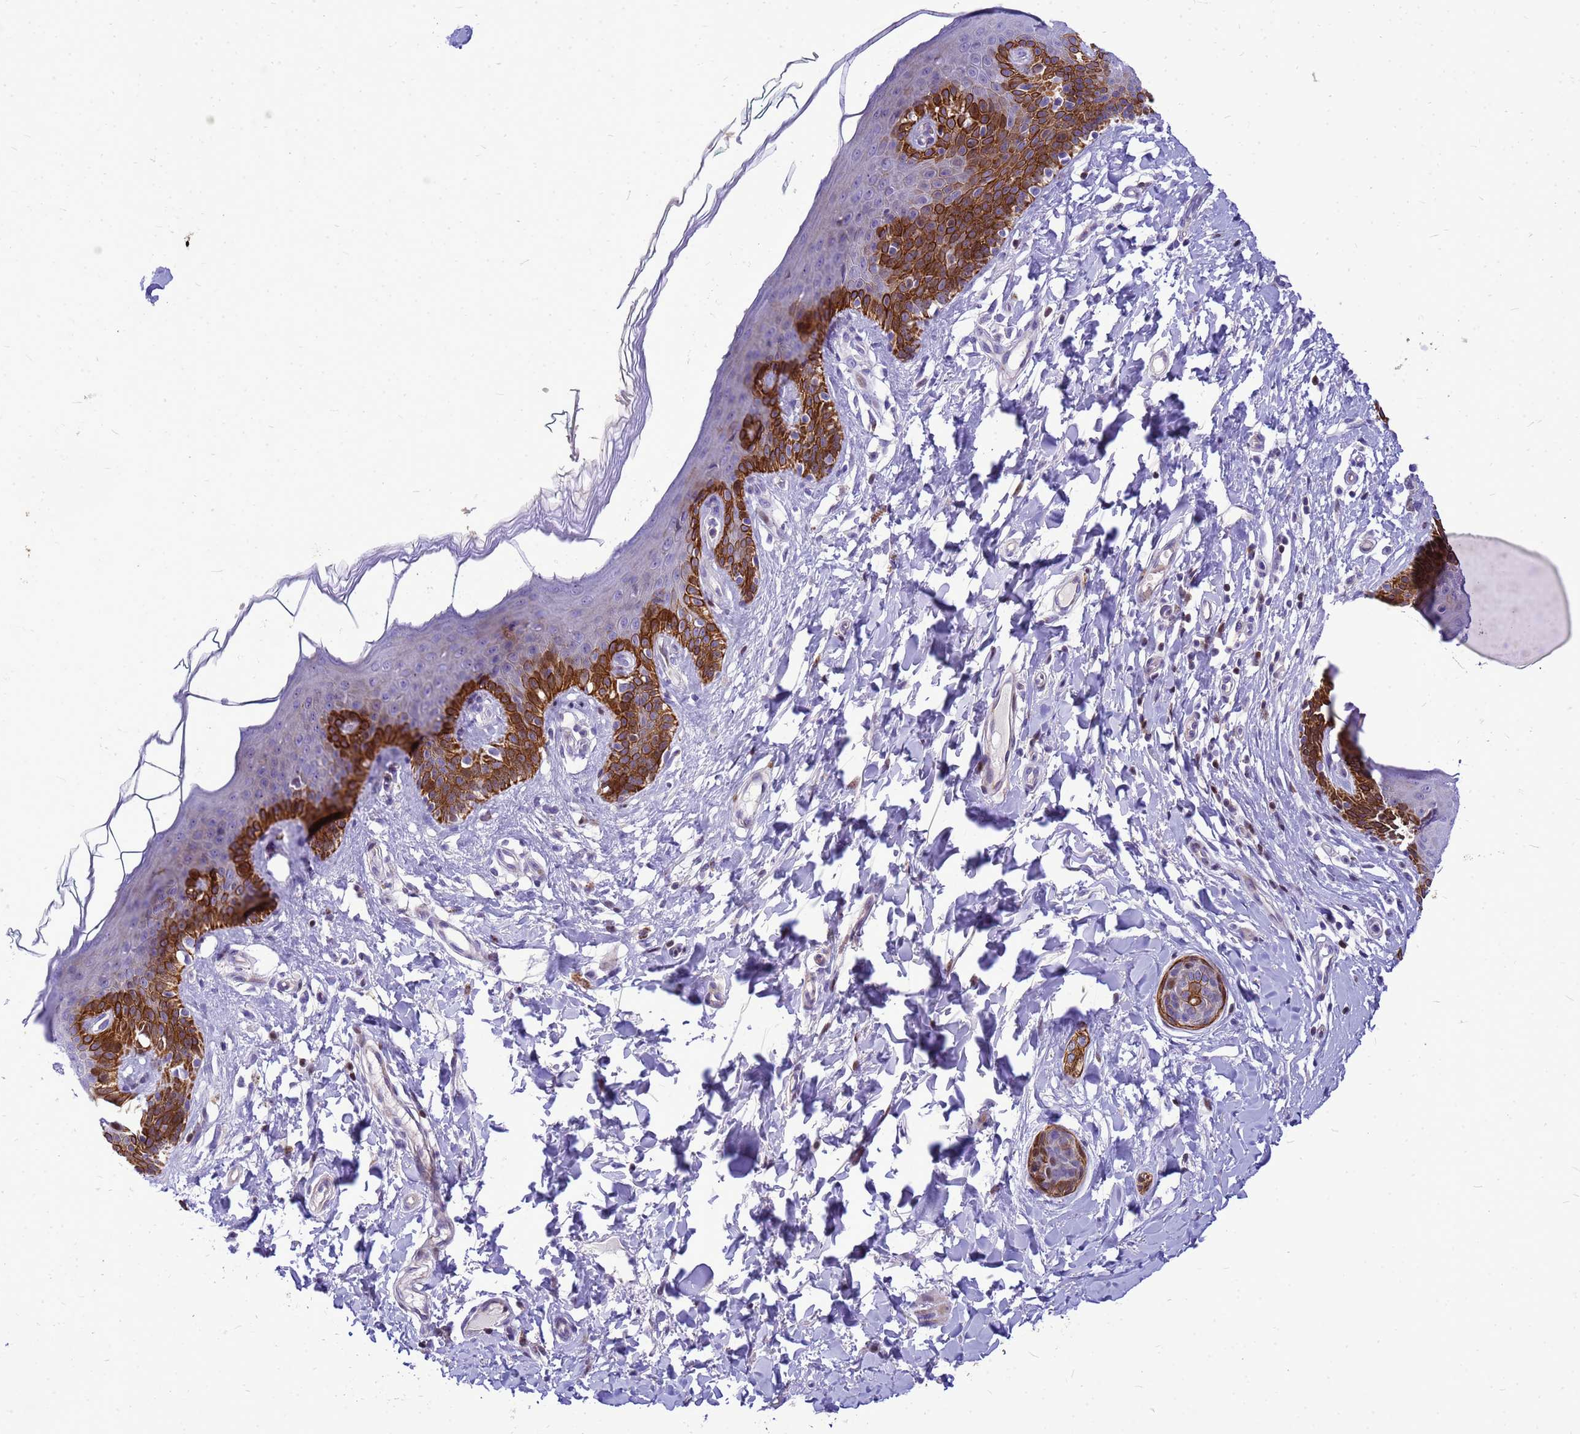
{"staining": {"intensity": "strong", "quantity": "25%-75%", "location": "cytoplasmic/membranous"}, "tissue": "skin", "cell_type": "Epidermal cells", "image_type": "normal", "snomed": [{"axis": "morphology", "description": "Normal tissue, NOS"}, {"axis": "topography", "description": "Vulva"}], "caption": "Skin stained with immunohistochemistry demonstrates strong cytoplasmic/membranous positivity in approximately 25%-75% of epidermal cells.", "gene": "ADAMTS7", "patient": {"sex": "female", "age": 66}}